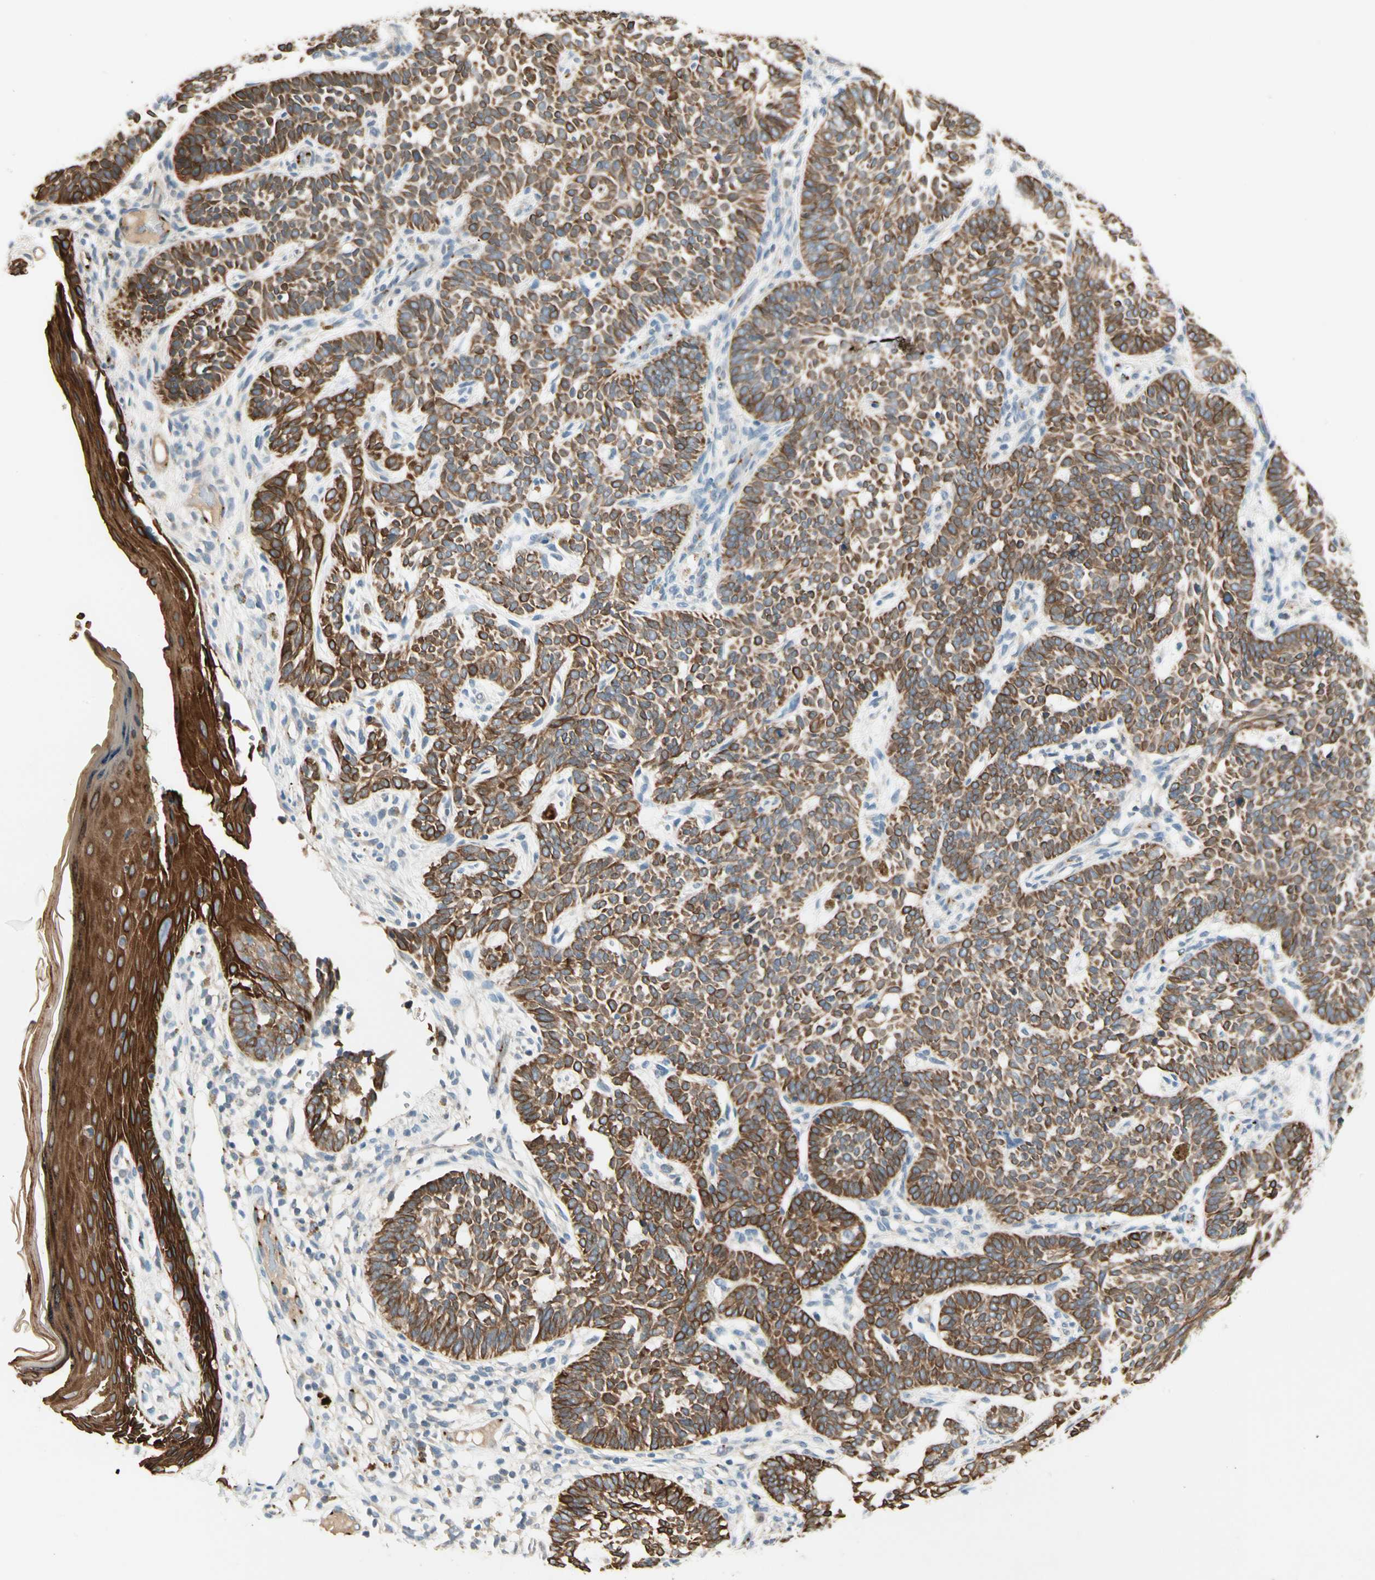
{"staining": {"intensity": "strong", "quantity": ">75%", "location": "cytoplasmic/membranous"}, "tissue": "skin cancer", "cell_type": "Tumor cells", "image_type": "cancer", "snomed": [{"axis": "morphology", "description": "Normal tissue, NOS"}, {"axis": "morphology", "description": "Basal cell carcinoma"}, {"axis": "topography", "description": "Skin"}], "caption": "Strong cytoplasmic/membranous positivity is appreciated in about >75% of tumor cells in basal cell carcinoma (skin). (DAB = brown stain, brightfield microscopy at high magnification).", "gene": "MANSC1", "patient": {"sex": "male", "age": 87}}